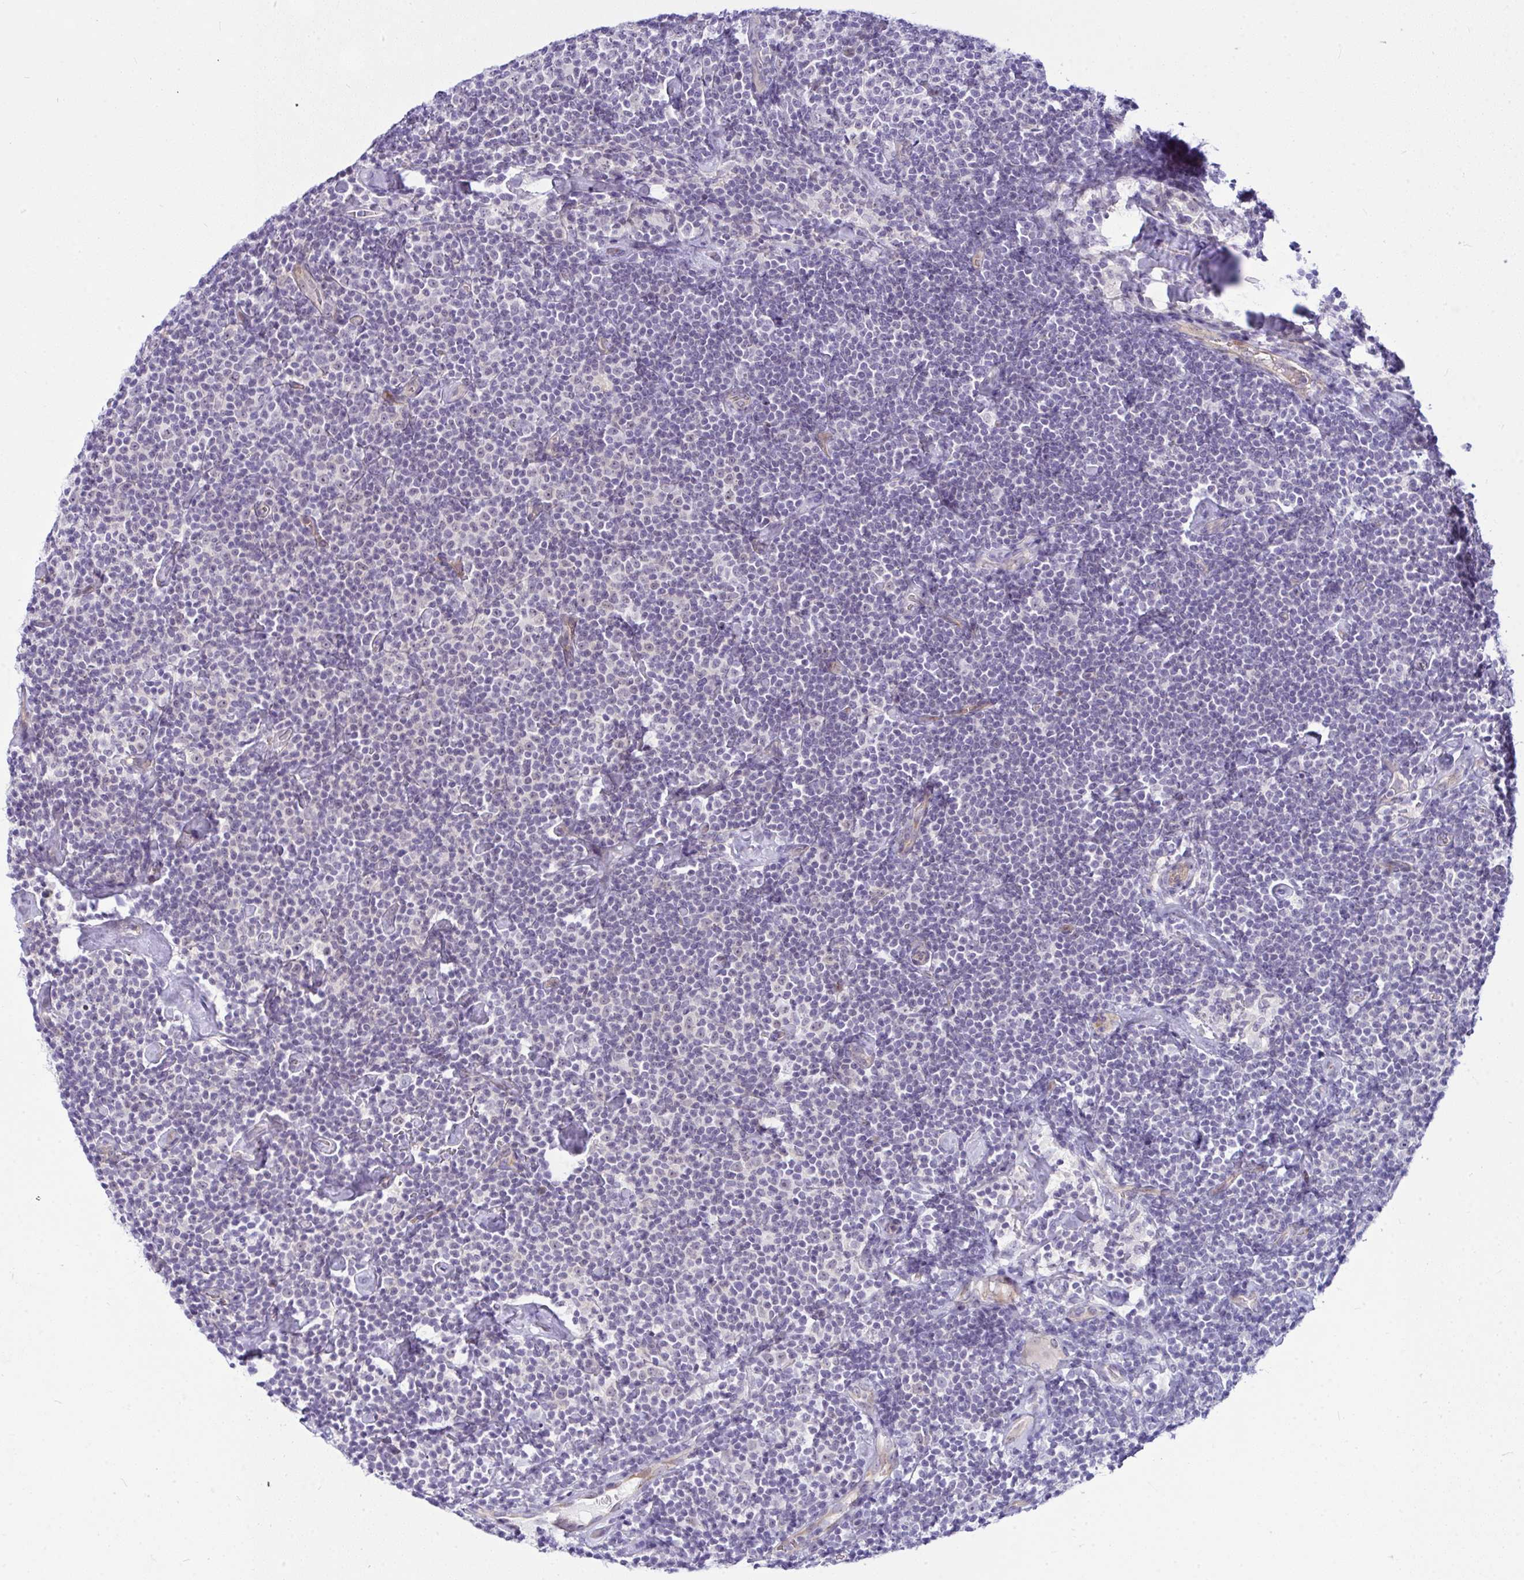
{"staining": {"intensity": "negative", "quantity": "none", "location": "none"}, "tissue": "lymphoma", "cell_type": "Tumor cells", "image_type": "cancer", "snomed": [{"axis": "morphology", "description": "Malignant lymphoma, non-Hodgkin's type, Low grade"}, {"axis": "topography", "description": "Lymph node"}], "caption": "Immunohistochemical staining of malignant lymphoma, non-Hodgkin's type (low-grade) exhibits no significant expression in tumor cells. Nuclei are stained in blue.", "gene": "NFXL1", "patient": {"sex": "male", "age": 81}}